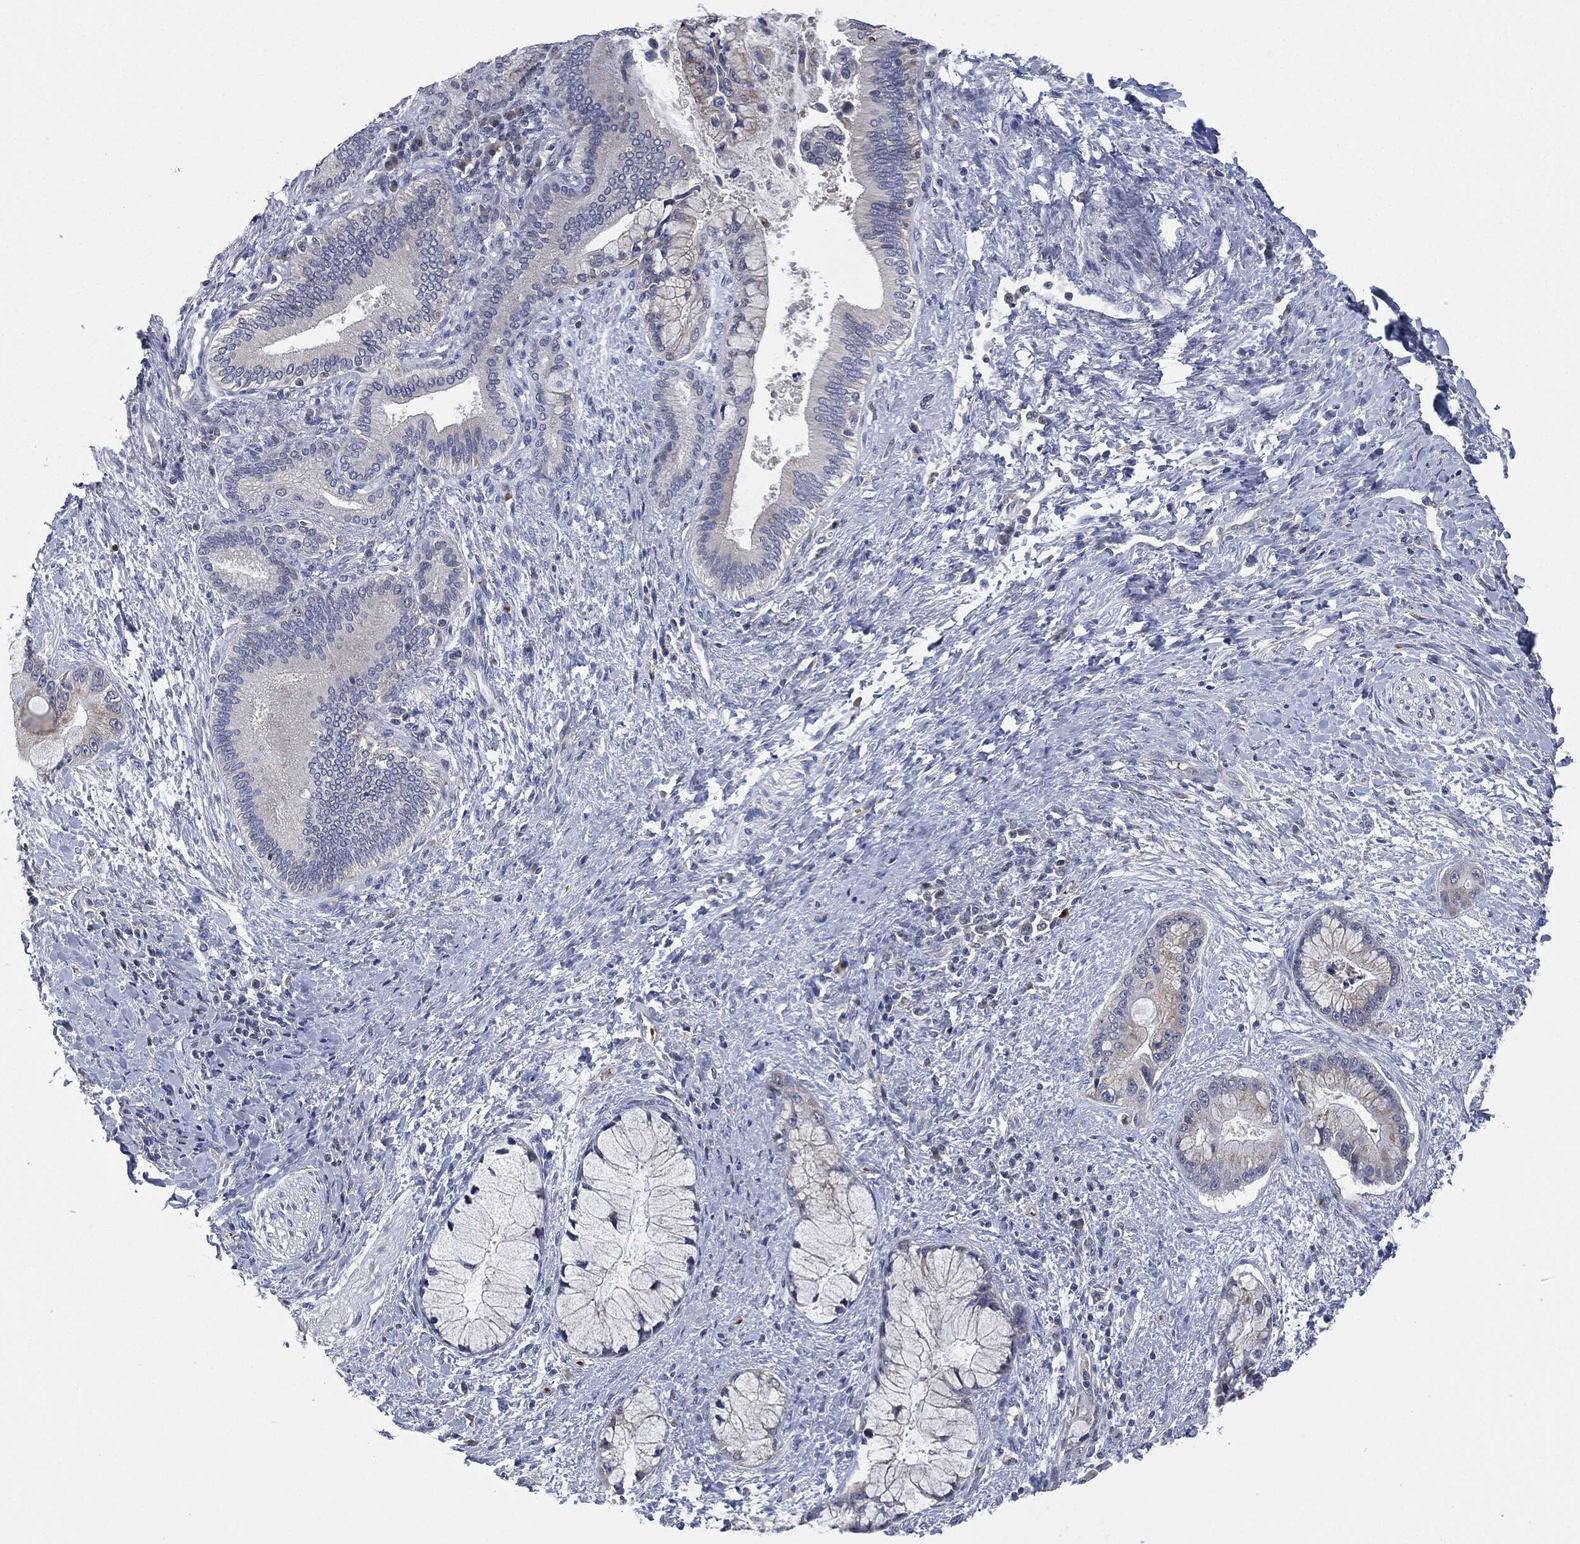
{"staining": {"intensity": "negative", "quantity": "none", "location": "none"}, "tissue": "liver cancer", "cell_type": "Tumor cells", "image_type": "cancer", "snomed": [{"axis": "morphology", "description": "Normal tissue, NOS"}, {"axis": "morphology", "description": "Cholangiocarcinoma"}, {"axis": "topography", "description": "Liver"}, {"axis": "topography", "description": "Peripheral nerve tissue"}], "caption": "Human liver cancer stained for a protein using immunohistochemistry exhibits no positivity in tumor cells.", "gene": "SIGLEC9", "patient": {"sex": "male", "age": 50}}